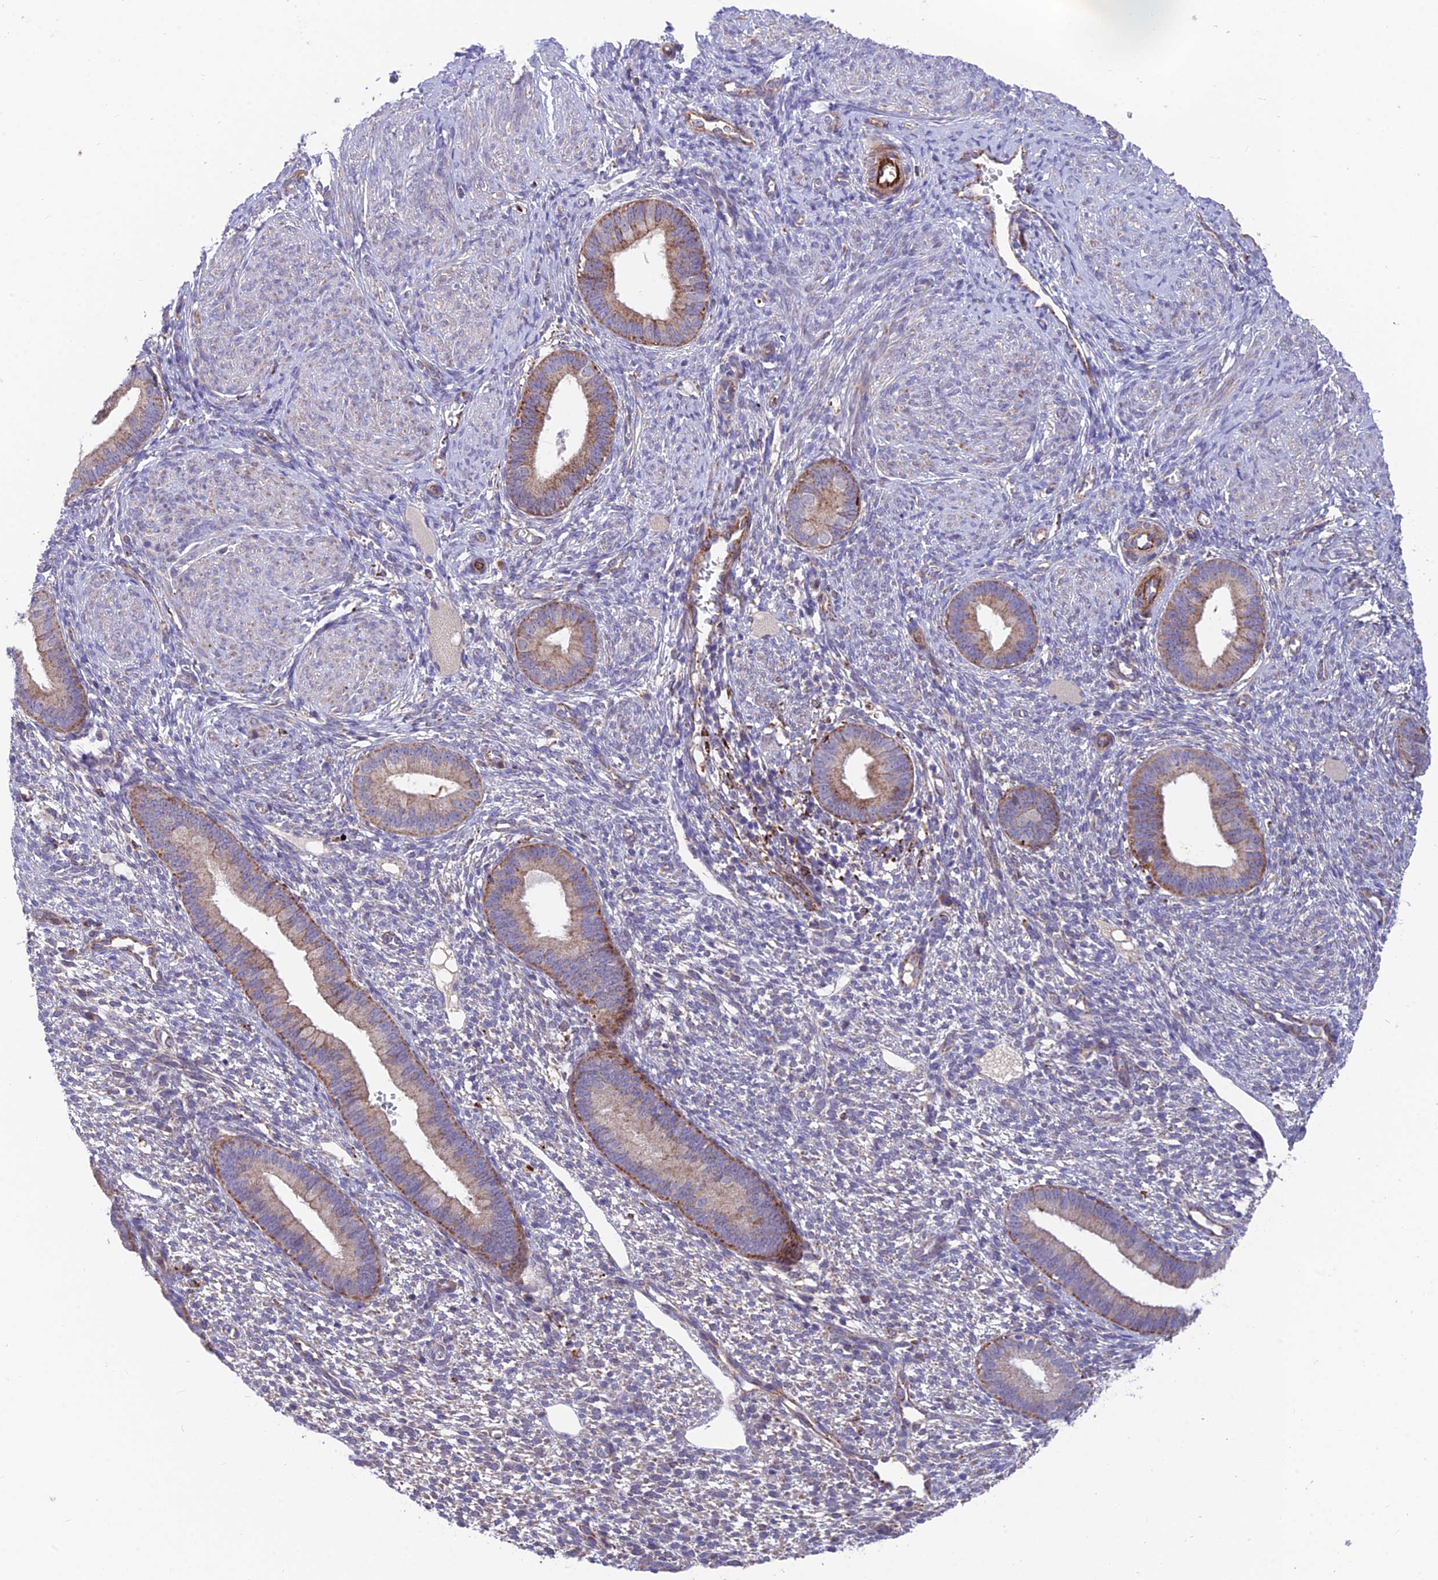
{"staining": {"intensity": "weak", "quantity": "<25%", "location": "cytoplasmic/membranous"}, "tissue": "endometrium", "cell_type": "Cells in endometrial stroma", "image_type": "normal", "snomed": [{"axis": "morphology", "description": "Normal tissue, NOS"}, {"axis": "topography", "description": "Endometrium"}], "caption": "Immunohistochemistry (IHC) photomicrograph of benign endometrium stained for a protein (brown), which shows no expression in cells in endometrial stroma. (DAB (3,3'-diaminobenzidine) immunohistochemistry (IHC), high magnification).", "gene": "TIGD6", "patient": {"sex": "female", "age": 46}}